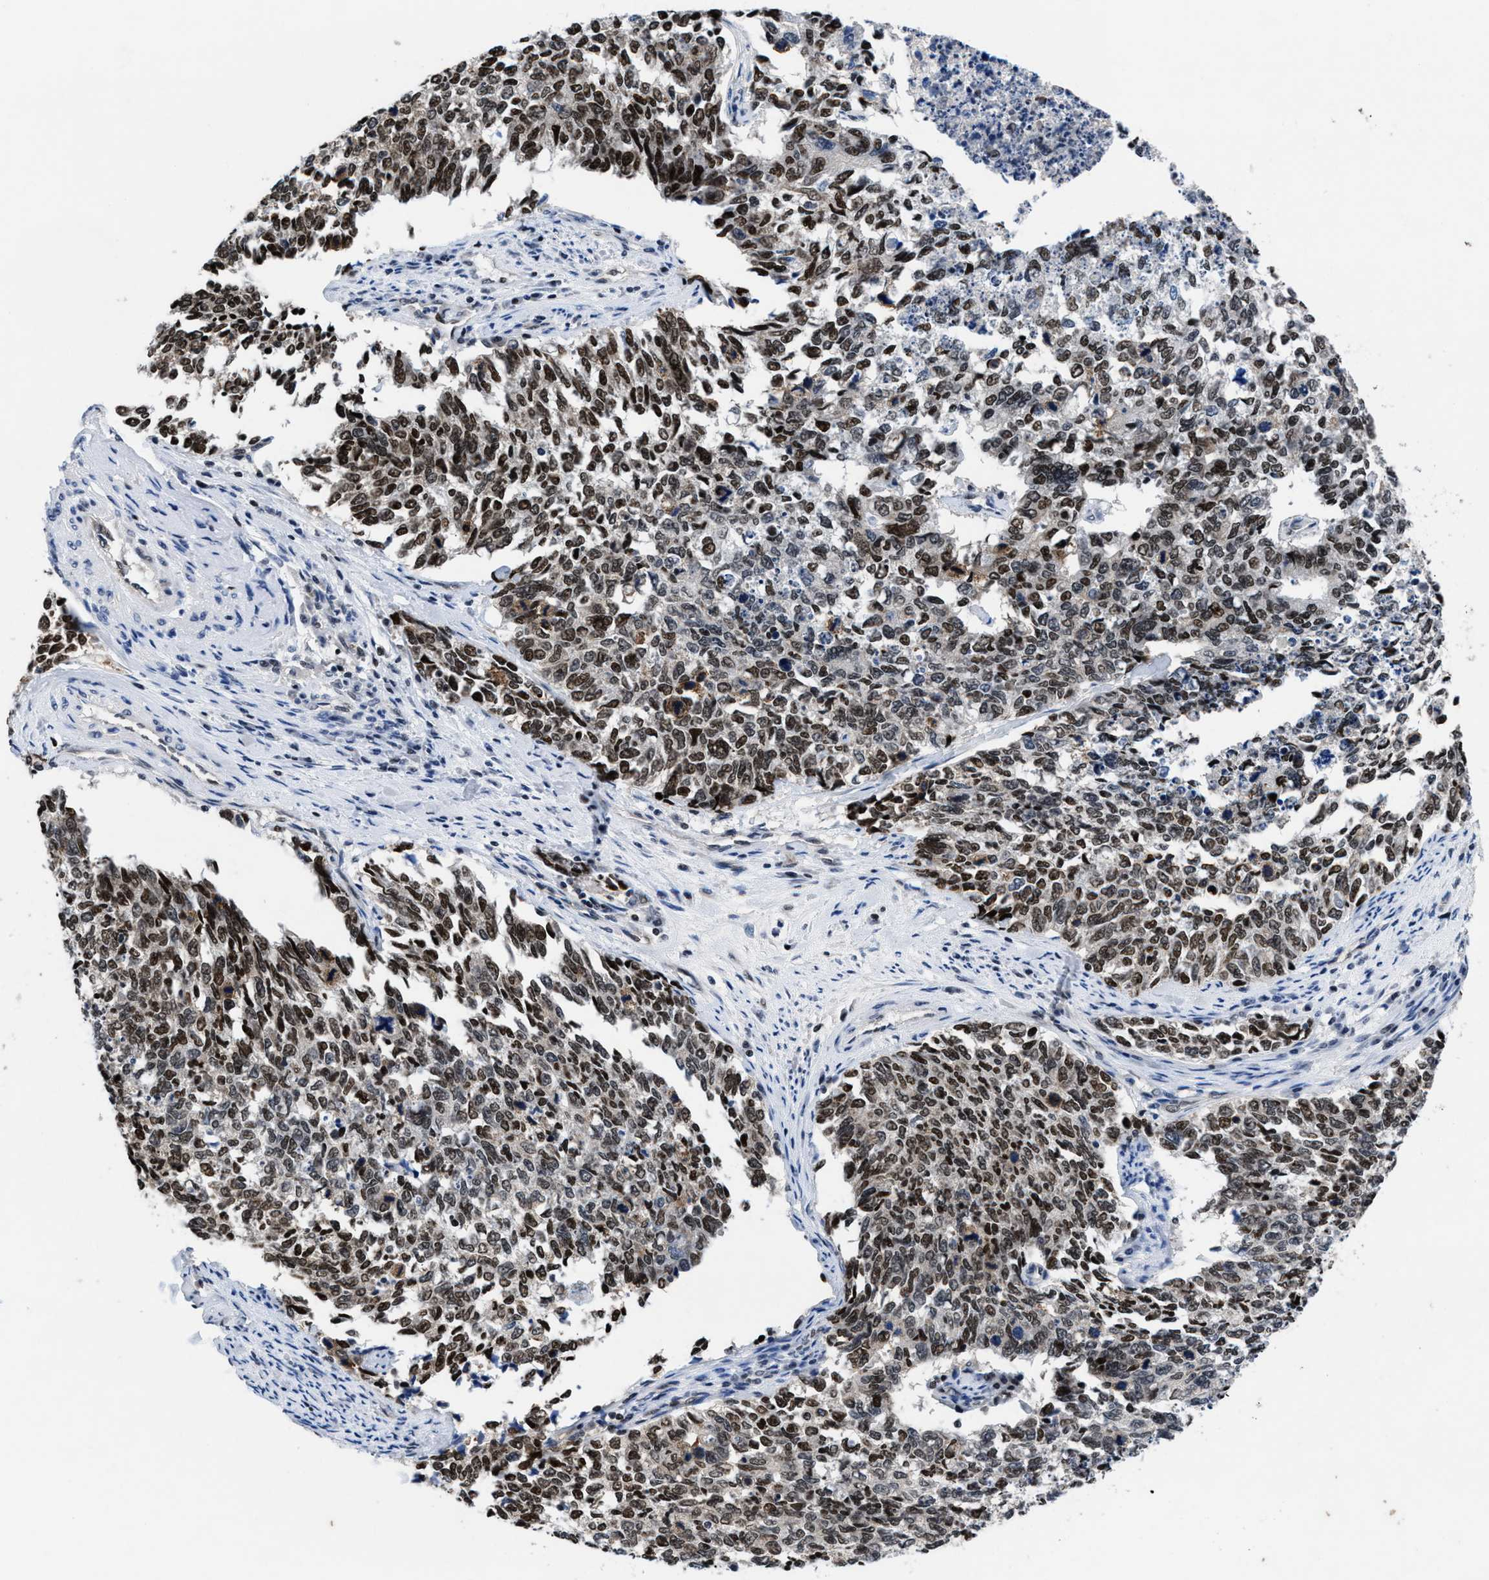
{"staining": {"intensity": "moderate", "quantity": ">75%", "location": "nuclear"}, "tissue": "cervical cancer", "cell_type": "Tumor cells", "image_type": "cancer", "snomed": [{"axis": "morphology", "description": "Squamous cell carcinoma, NOS"}, {"axis": "topography", "description": "Cervix"}], "caption": "A brown stain highlights moderate nuclear staining of a protein in cervical cancer (squamous cell carcinoma) tumor cells.", "gene": "WDR81", "patient": {"sex": "female", "age": 63}}